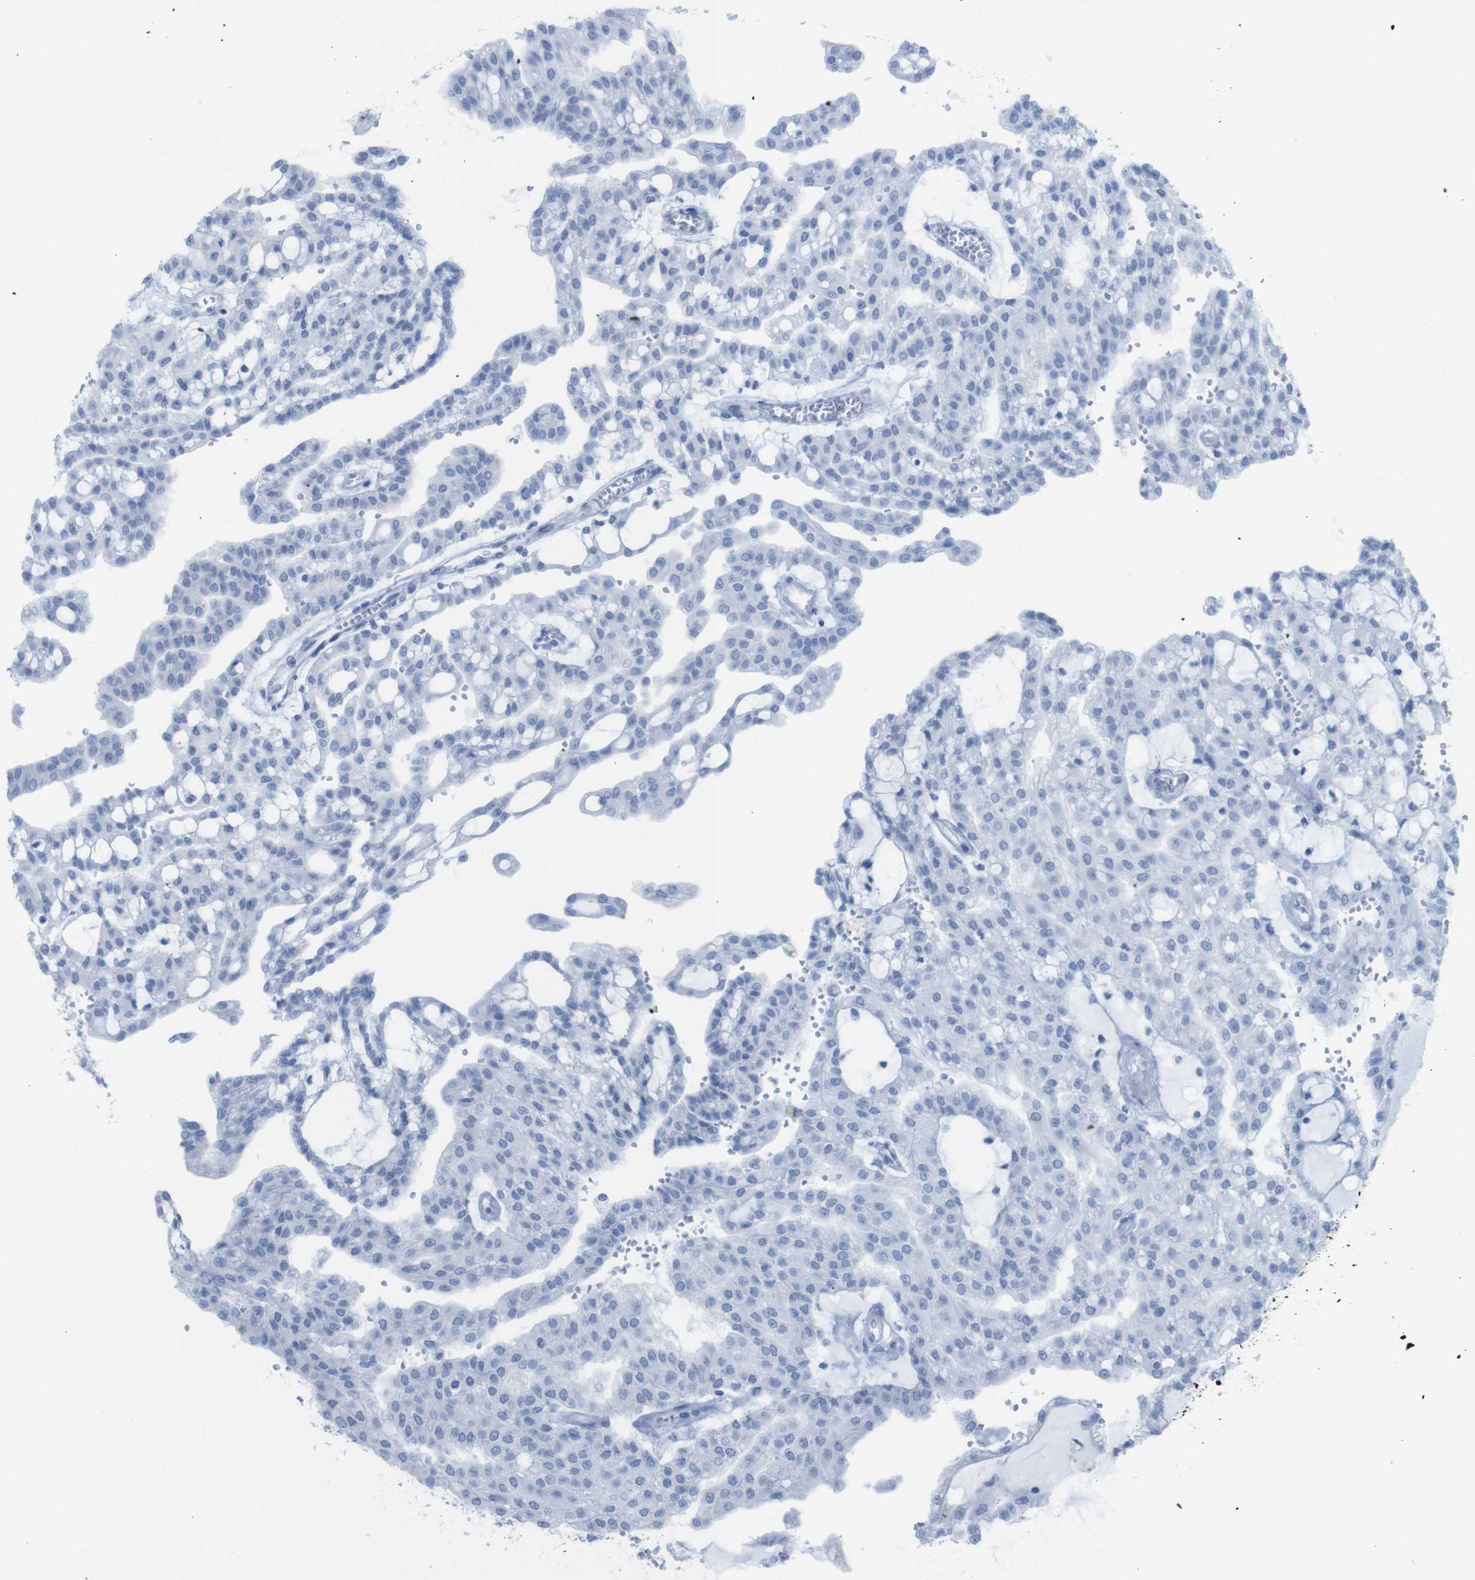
{"staining": {"intensity": "negative", "quantity": "none", "location": "none"}, "tissue": "renal cancer", "cell_type": "Tumor cells", "image_type": "cancer", "snomed": [{"axis": "morphology", "description": "Adenocarcinoma, NOS"}, {"axis": "topography", "description": "Kidney"}], "caption": "Tumor cells show no significant protein positivity in adenocarcinoma (renal).", "gene": "MYH7", "patient": {"sex": "male", "age": 63}}